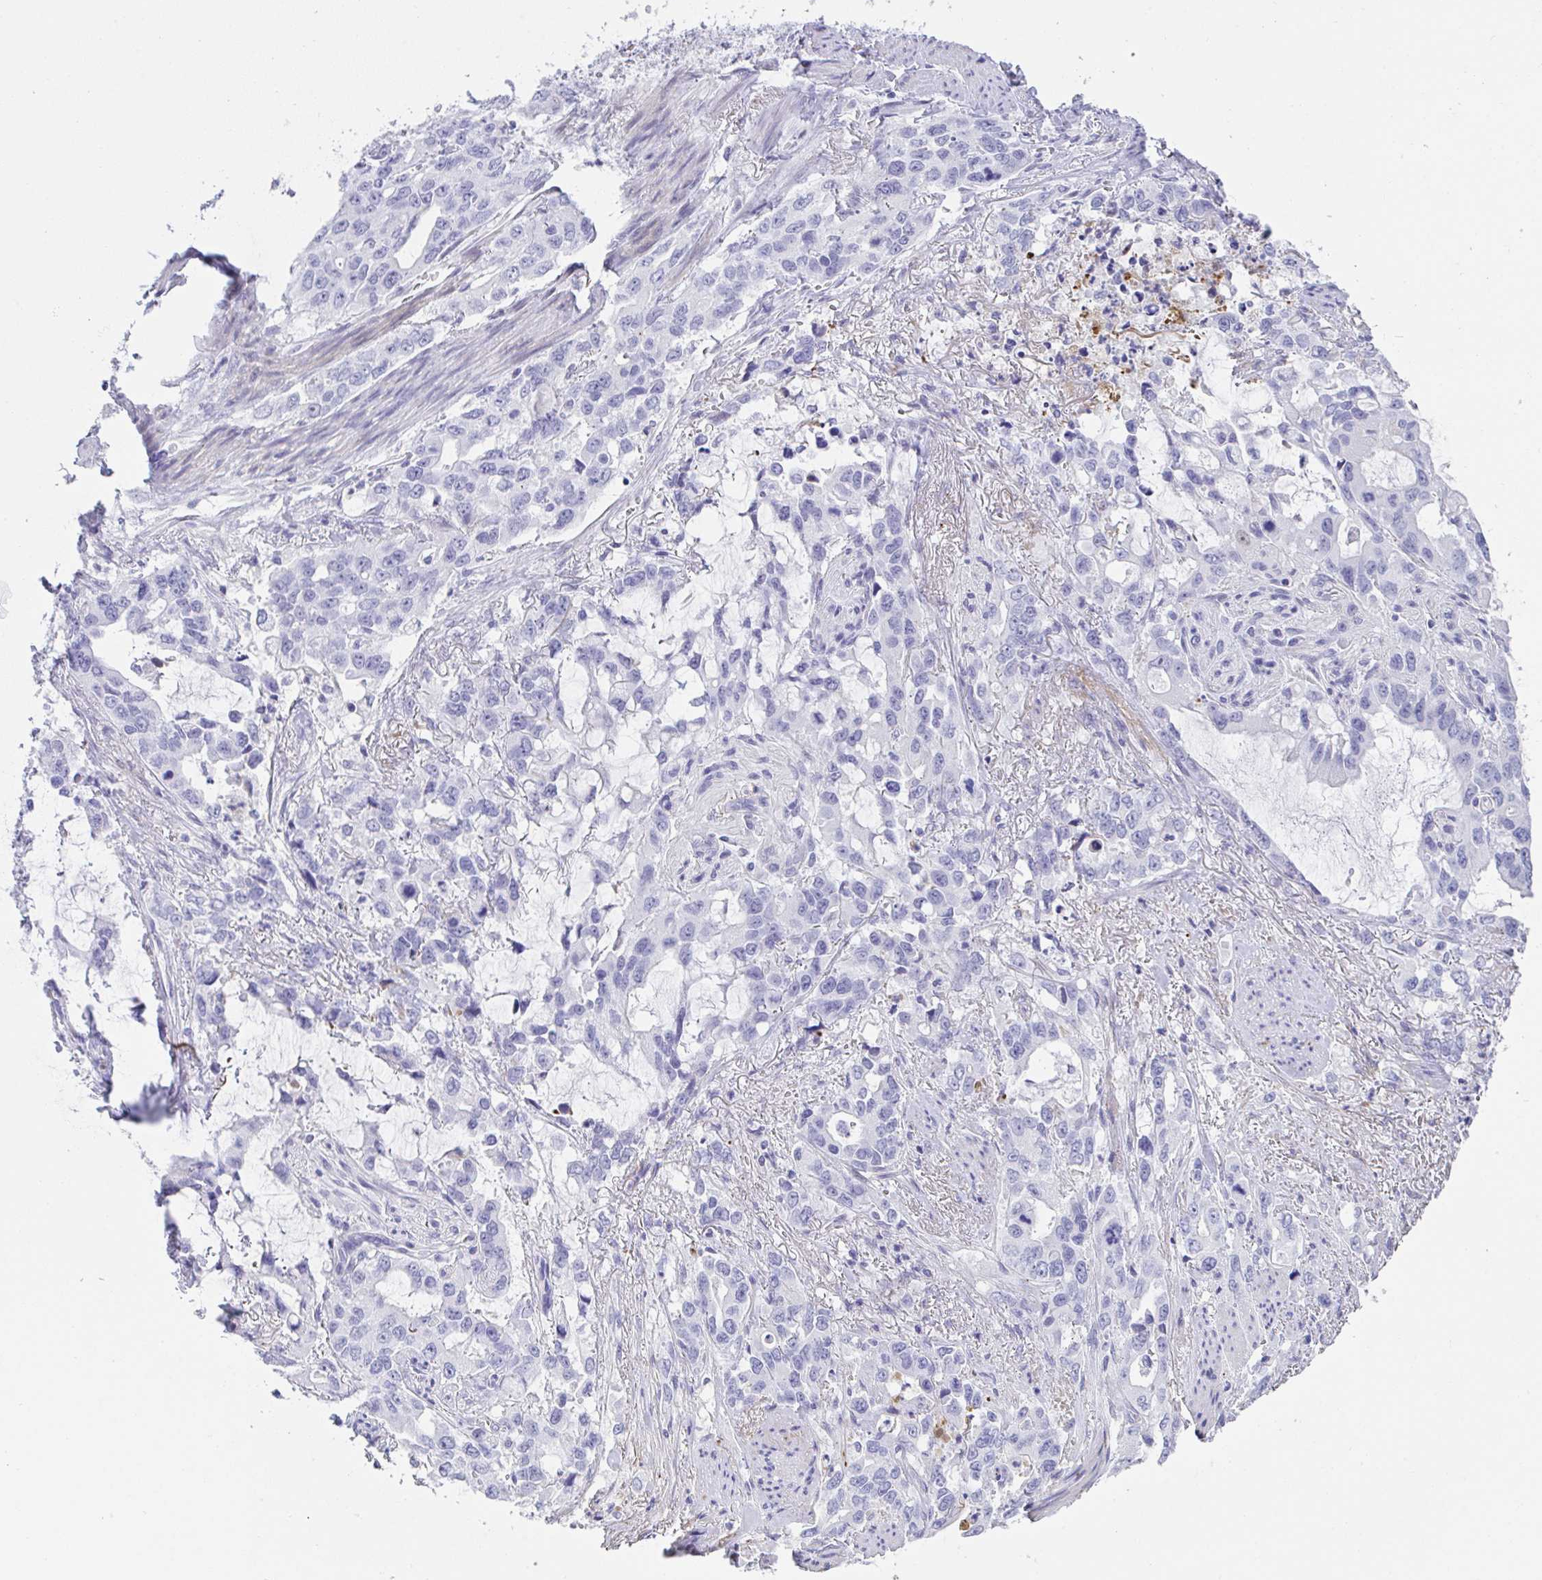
{"staining": {"intensity": "negative", "quantity": "none", "location": "none"}, "tissue": "stomach cancer", "cell_type": "Tumor cells", "image_type": "cancer", "snomed": [{"axis": "morphology", "description": "Adenocarcinoma, NOS"}, {"axis": "topography", "description": "Stomach, upper"}], "caption": "Immunohistochemistry (IHC) of stomach cancer shows no staining in tumor cells.", "gene": "KMT2E", "patient": {"sex": "male", "age": 85}}